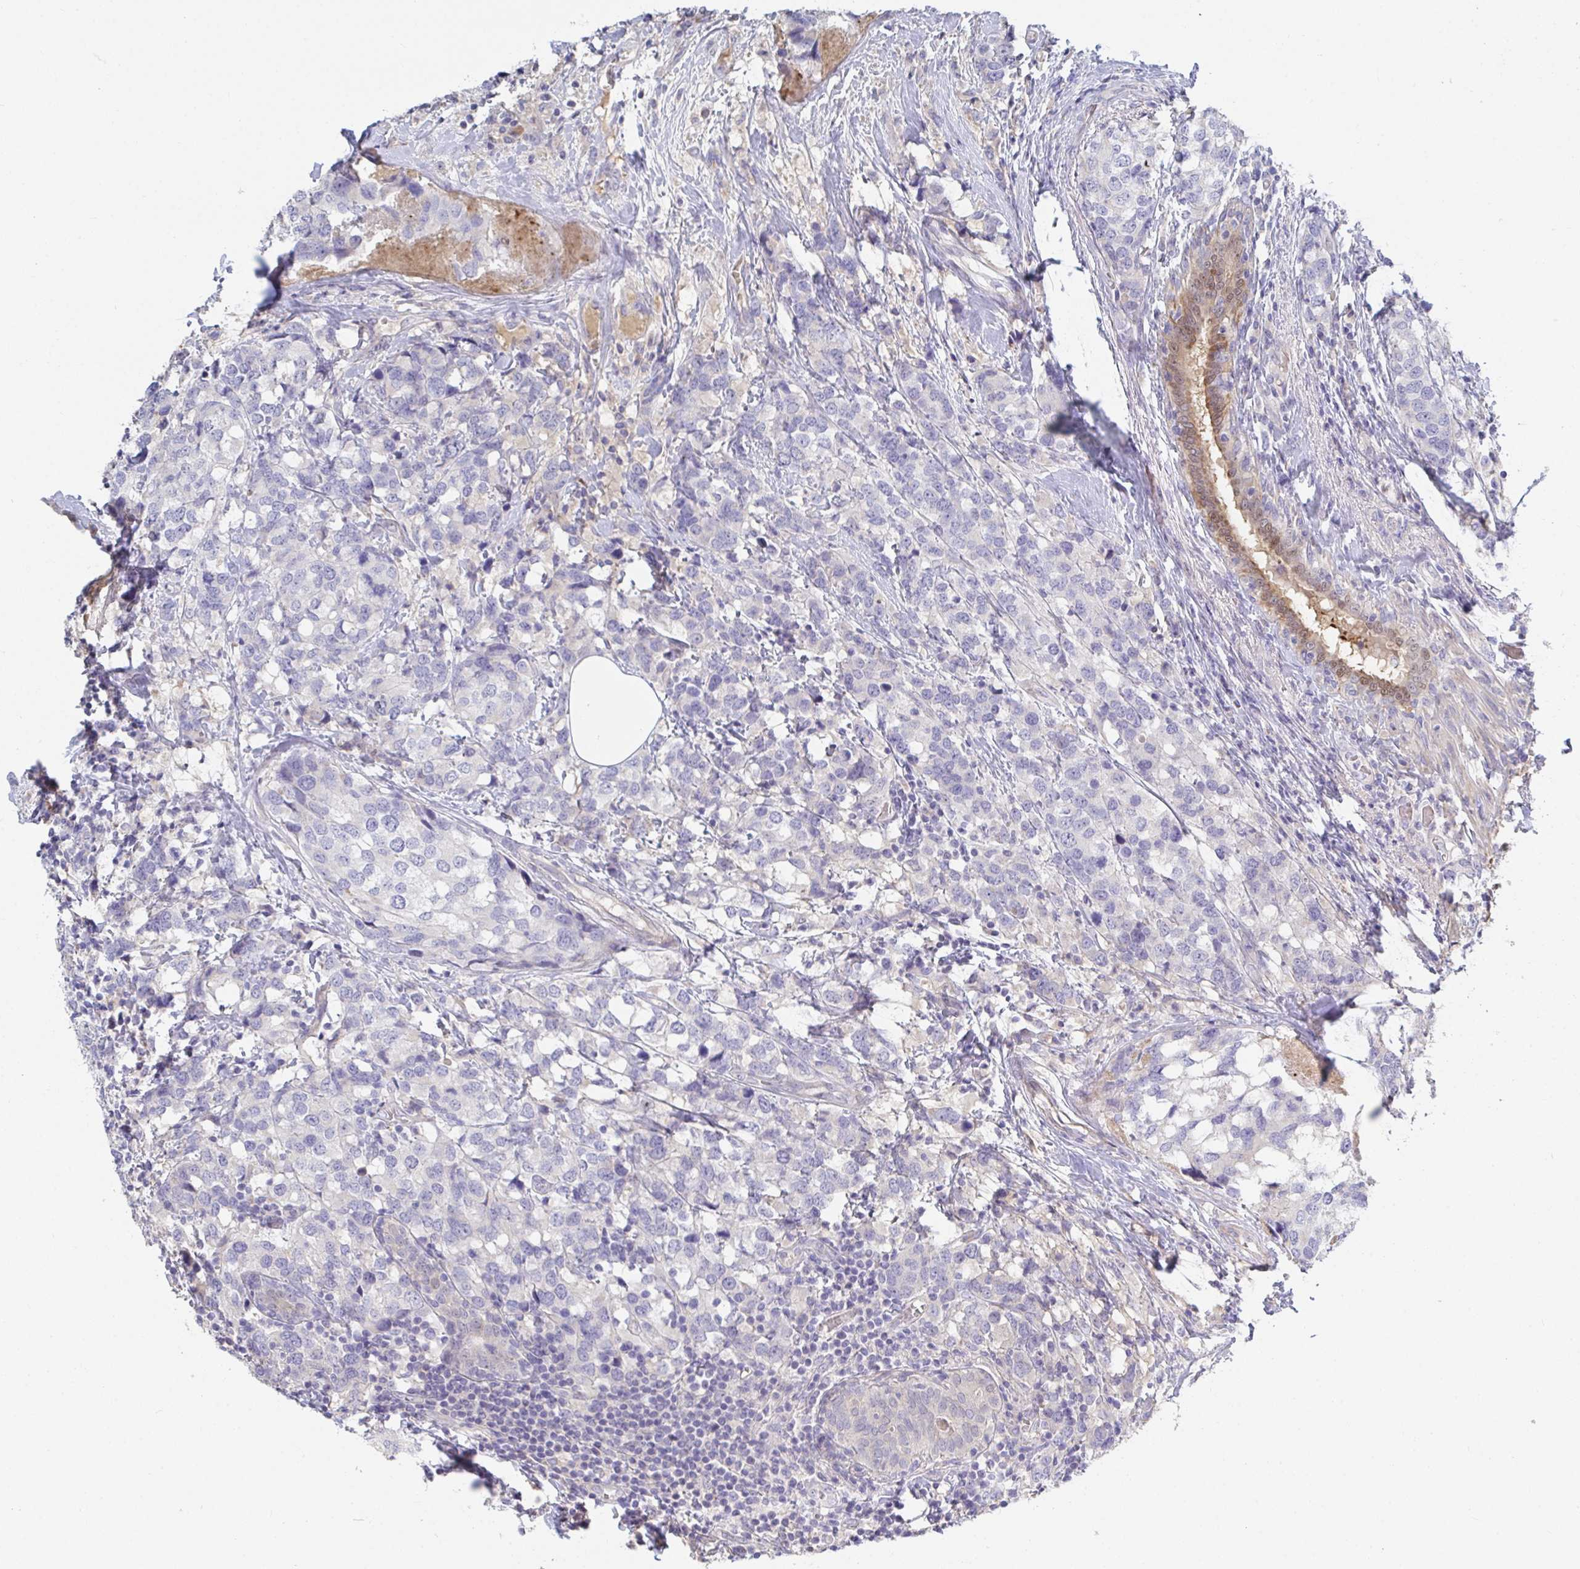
{"staining": {"intensity": "negative", "quantity": "none", "location": "none"}, "tissue": "breast cancer", "cell_type": "Tumor cells", "image_type": "cancer", "snomed": [{"axis": "morphology", "description": "Lobular carcinoma"}, {"axis": "topography", "description": "Breast"}], "caption": "Micrograph shows no significant protein expression in tumor cells of breast cancer.", "gene": "ANO5", "patient": {"sex": "female", "age": 59}}